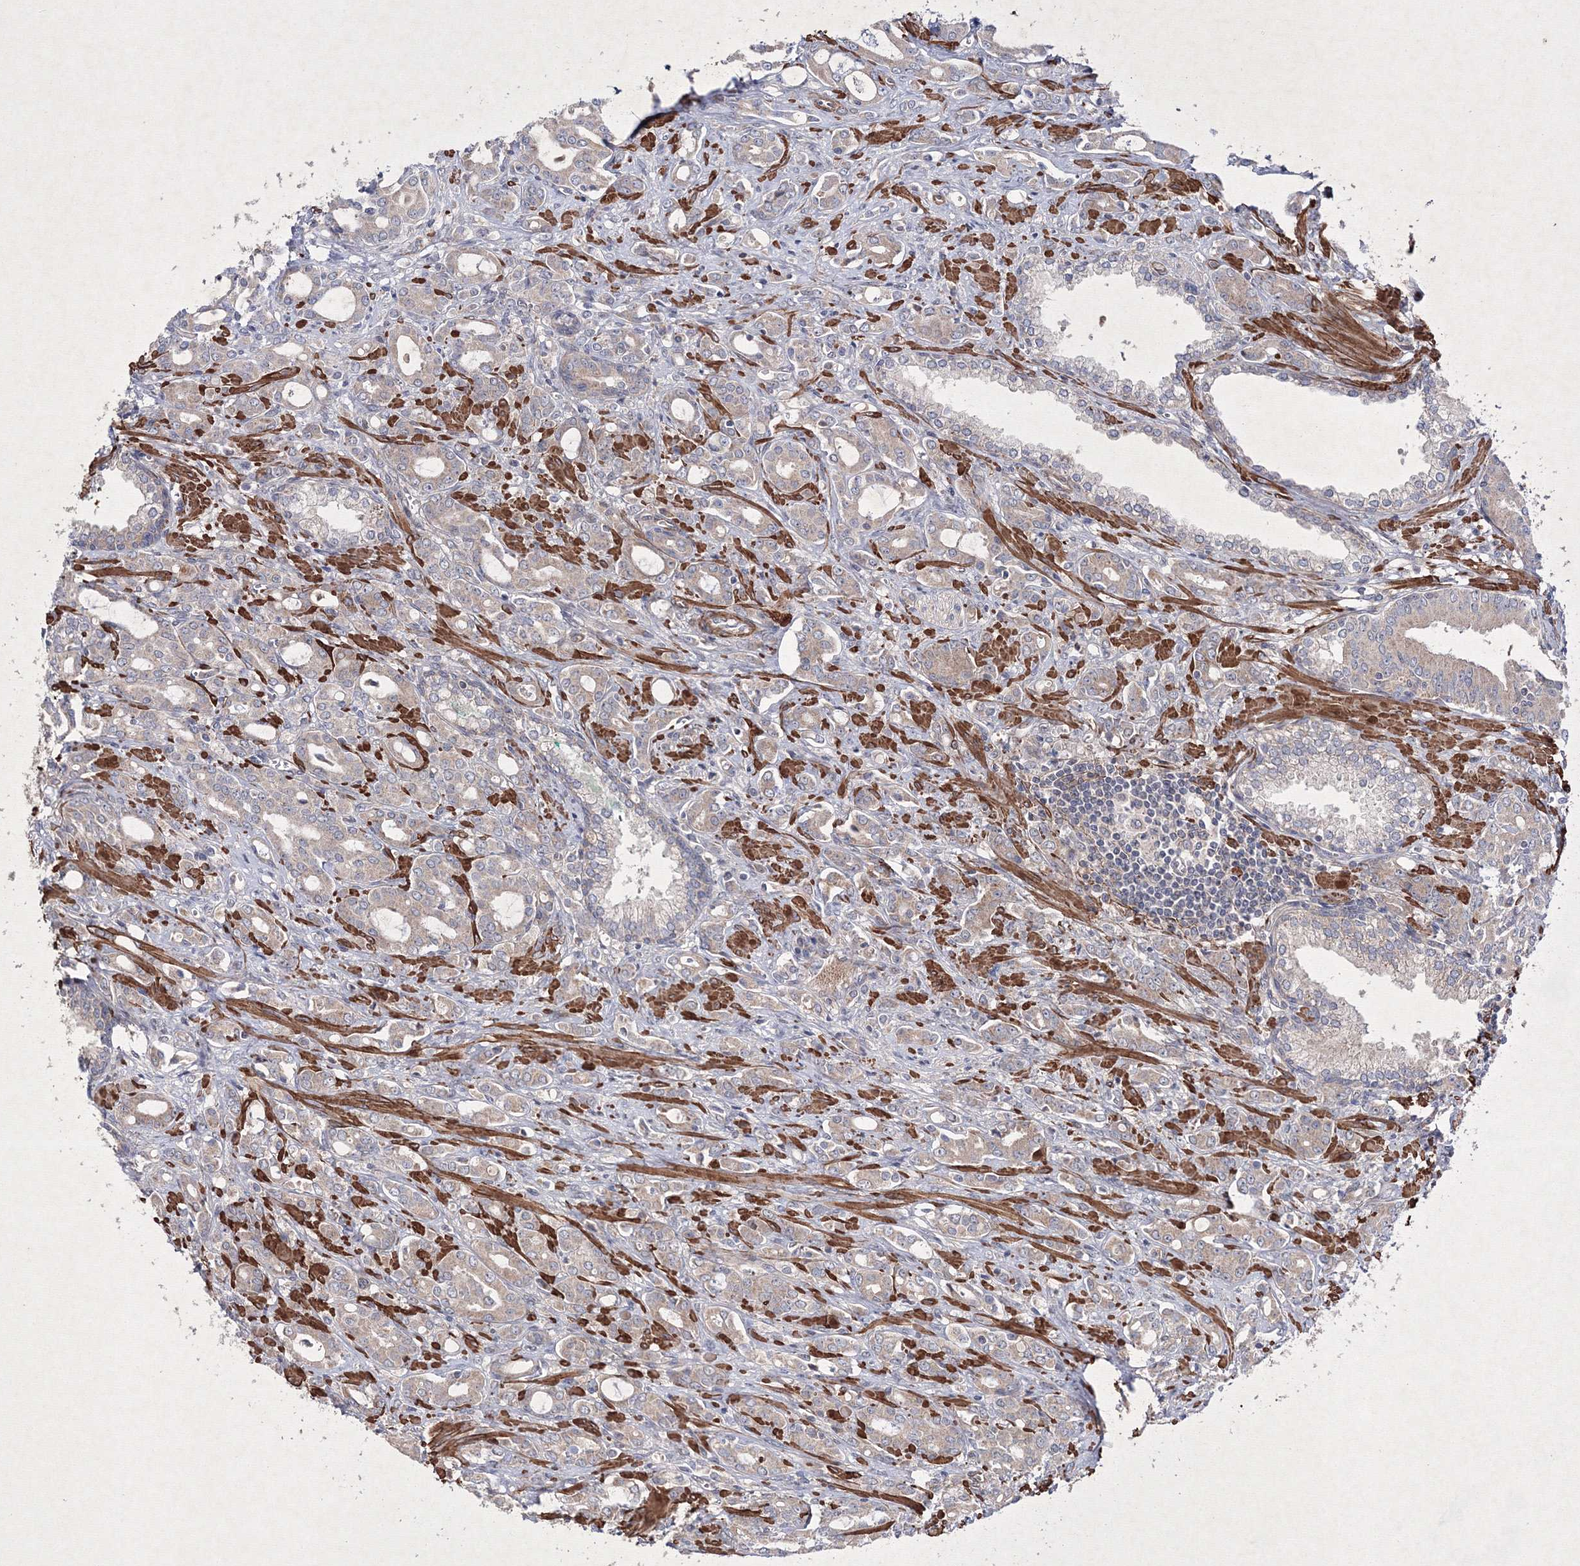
{"staining": {"intensity": "negative", "quantity": "none", "location": "none"}, "tissue": "prostate cancer", "cell_type": "Tumor cells", "image_type": "cancer", "snomed": [{"axis": "morphology", "description": "Adenocarcinoma, High grade"}, {"axis": "topography", "description": "Prostate"}], "caption": "Immunohistochemistry (IHC) of human prostate cancer demonstrates no staining in tumor cells.", "gene": "GFM1", "patient": {"sex": "male", "age": 72}}